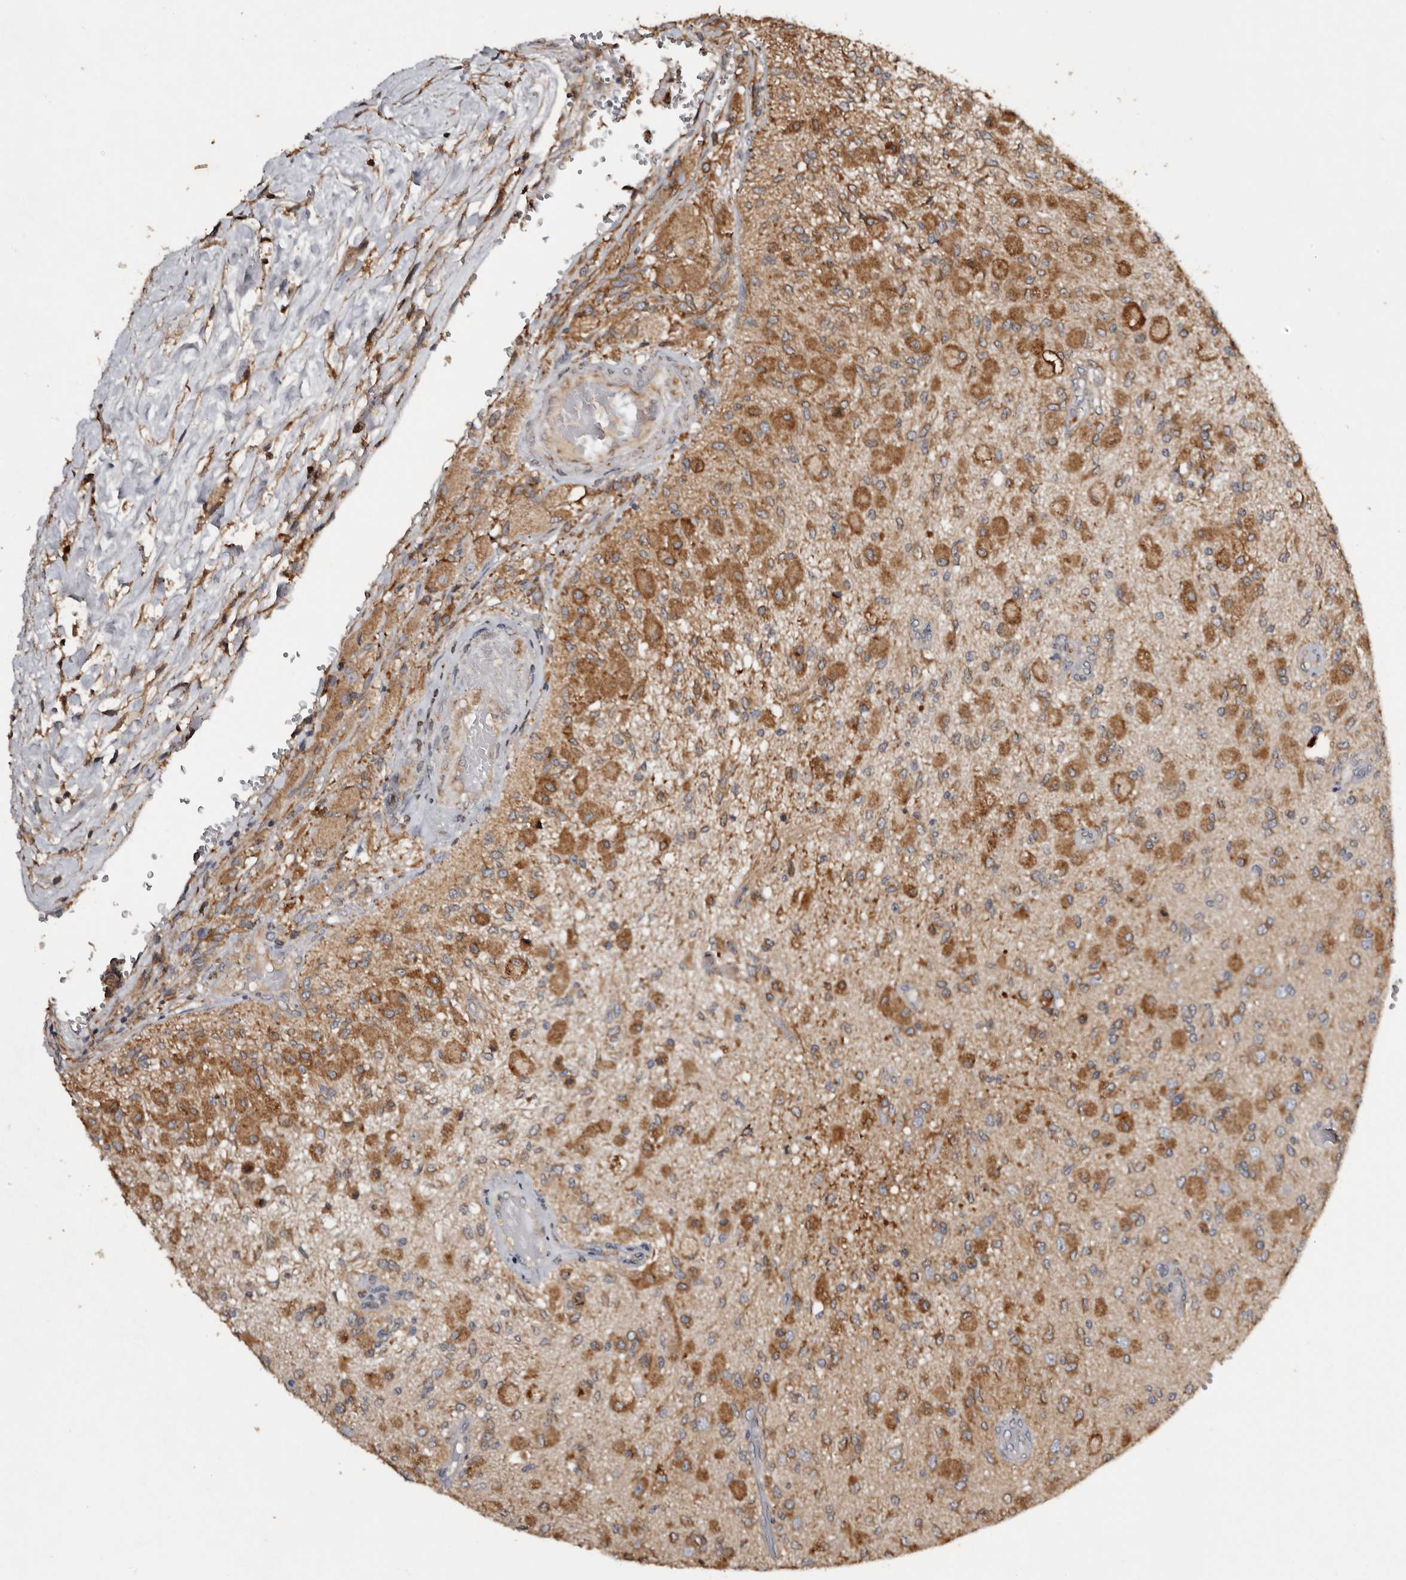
{"staining": {"intensity": "moderate", "quantity": ">75%", "location": "cytoplasmic/membranous"}, "tissue": "glioma", "cell_type": "Tumor cells", "image_type": "cancer", "snomed": [{"axis": "morphology", "description": "Normal tissue, NOS"}, {"axis": "morphology", "description": "Glioma, malignant, High grade"}, {"axis": "topography", "description": "Cerebral cortex"}], "caption": "Immunohistochemical staining of human glioma shows moderate cytoplasmic/membranous protein staining in approximately >75% of tumor cells.", "gene": "INKA2", "patient": {"sex": "male", "age": 77}}